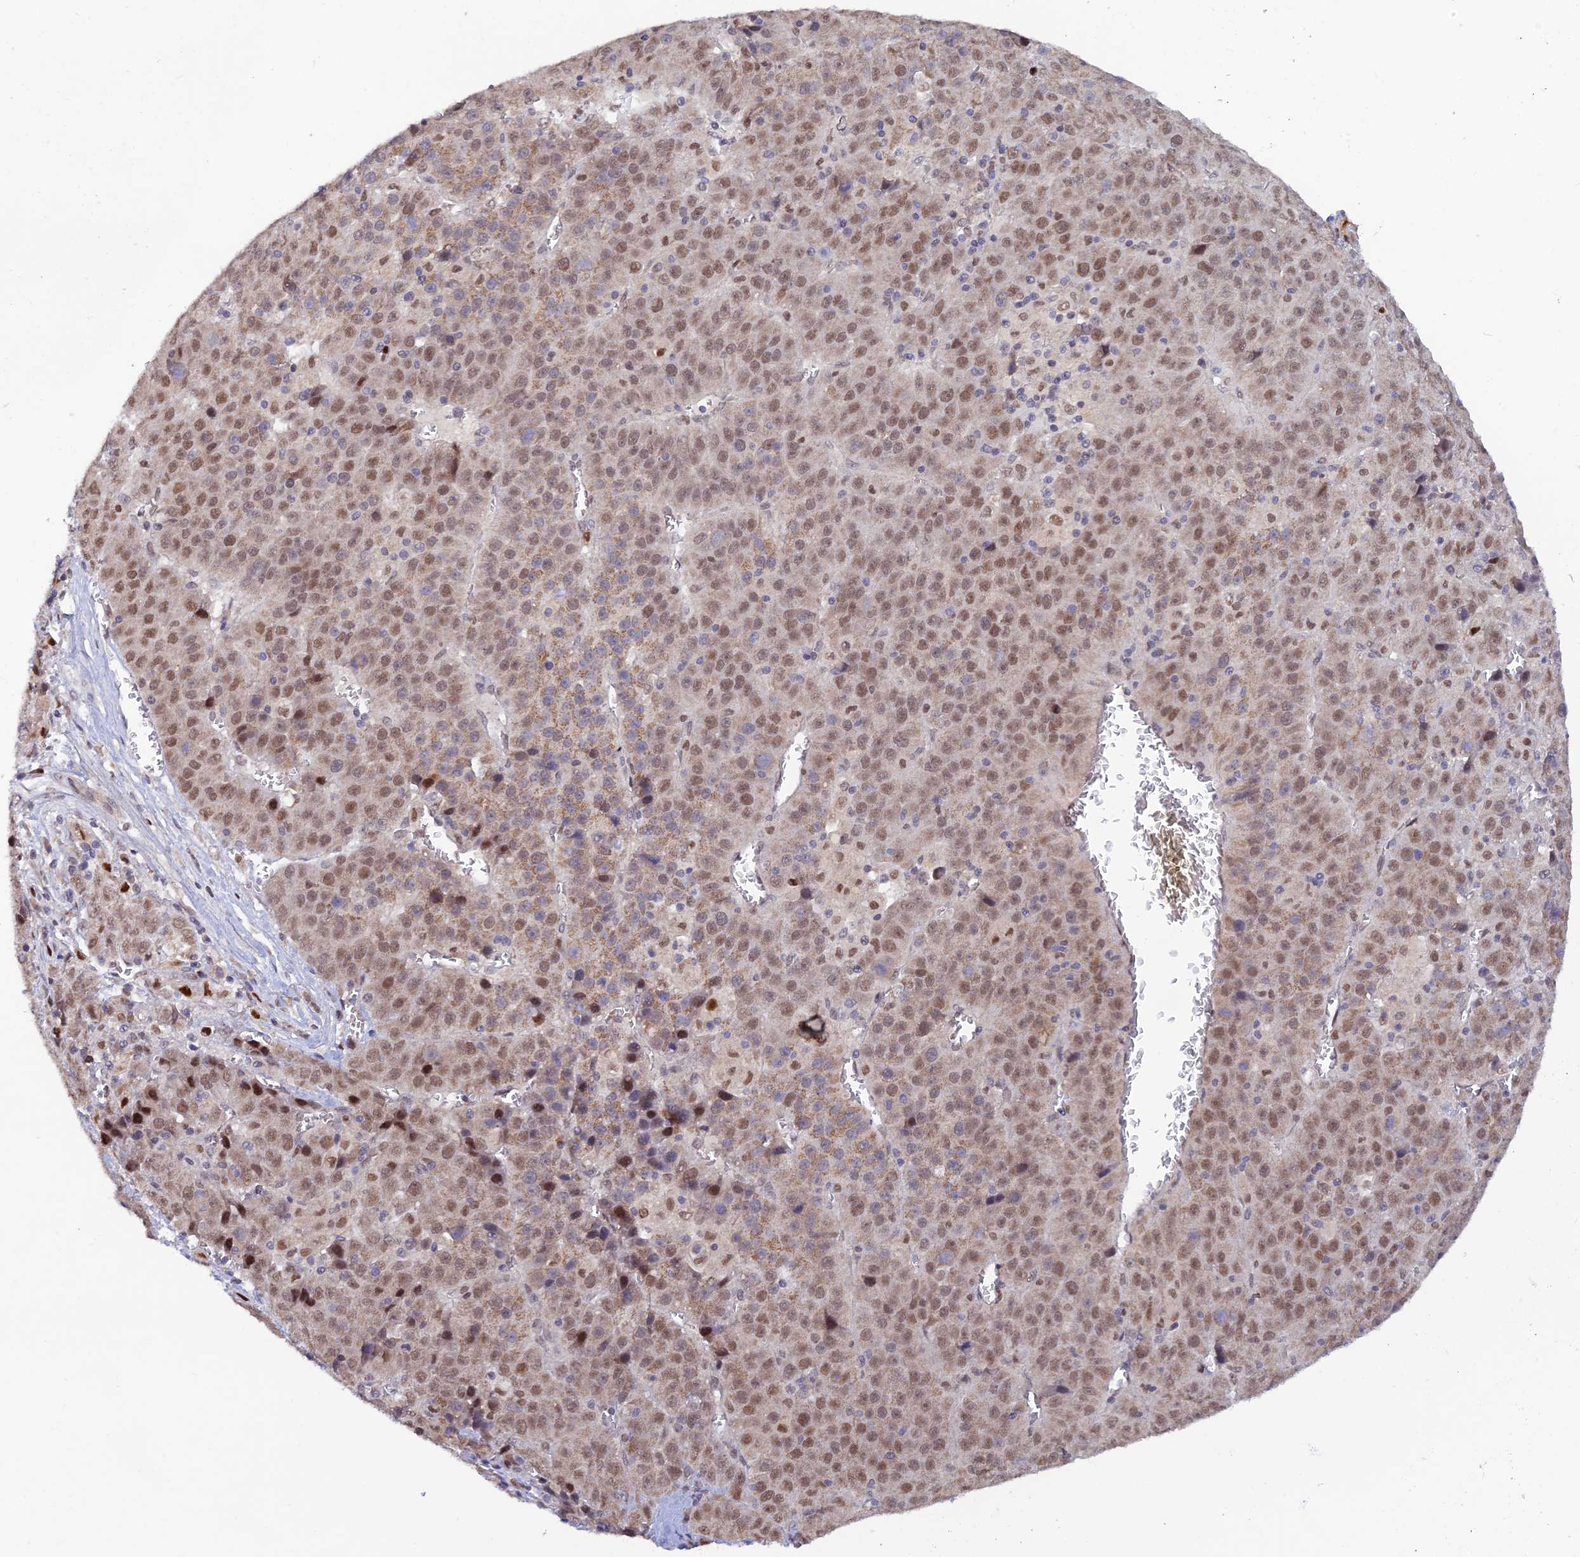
{"staining": {"intensity": "moderate", "quantity": ">75%", "location": "nuclear"}, "tissue": "liver cancer", "cell_type": "Tumor cells", "image_type": "cancer", "snomed": [{"axis": "morphology", "description": "Carcinoma, Hepatocellular, NOS"}, {"axis": "topography", "description": "Liver"}], "caption": "Liver cancer (hepatocellular carcinoma) stained with immunohistochemistry (IHC) reveals moderate nuclear staining in approximately >75% of tumor cells.", "gene": "FASTKD5", "patient": {"sex": "female", "age": 53}}